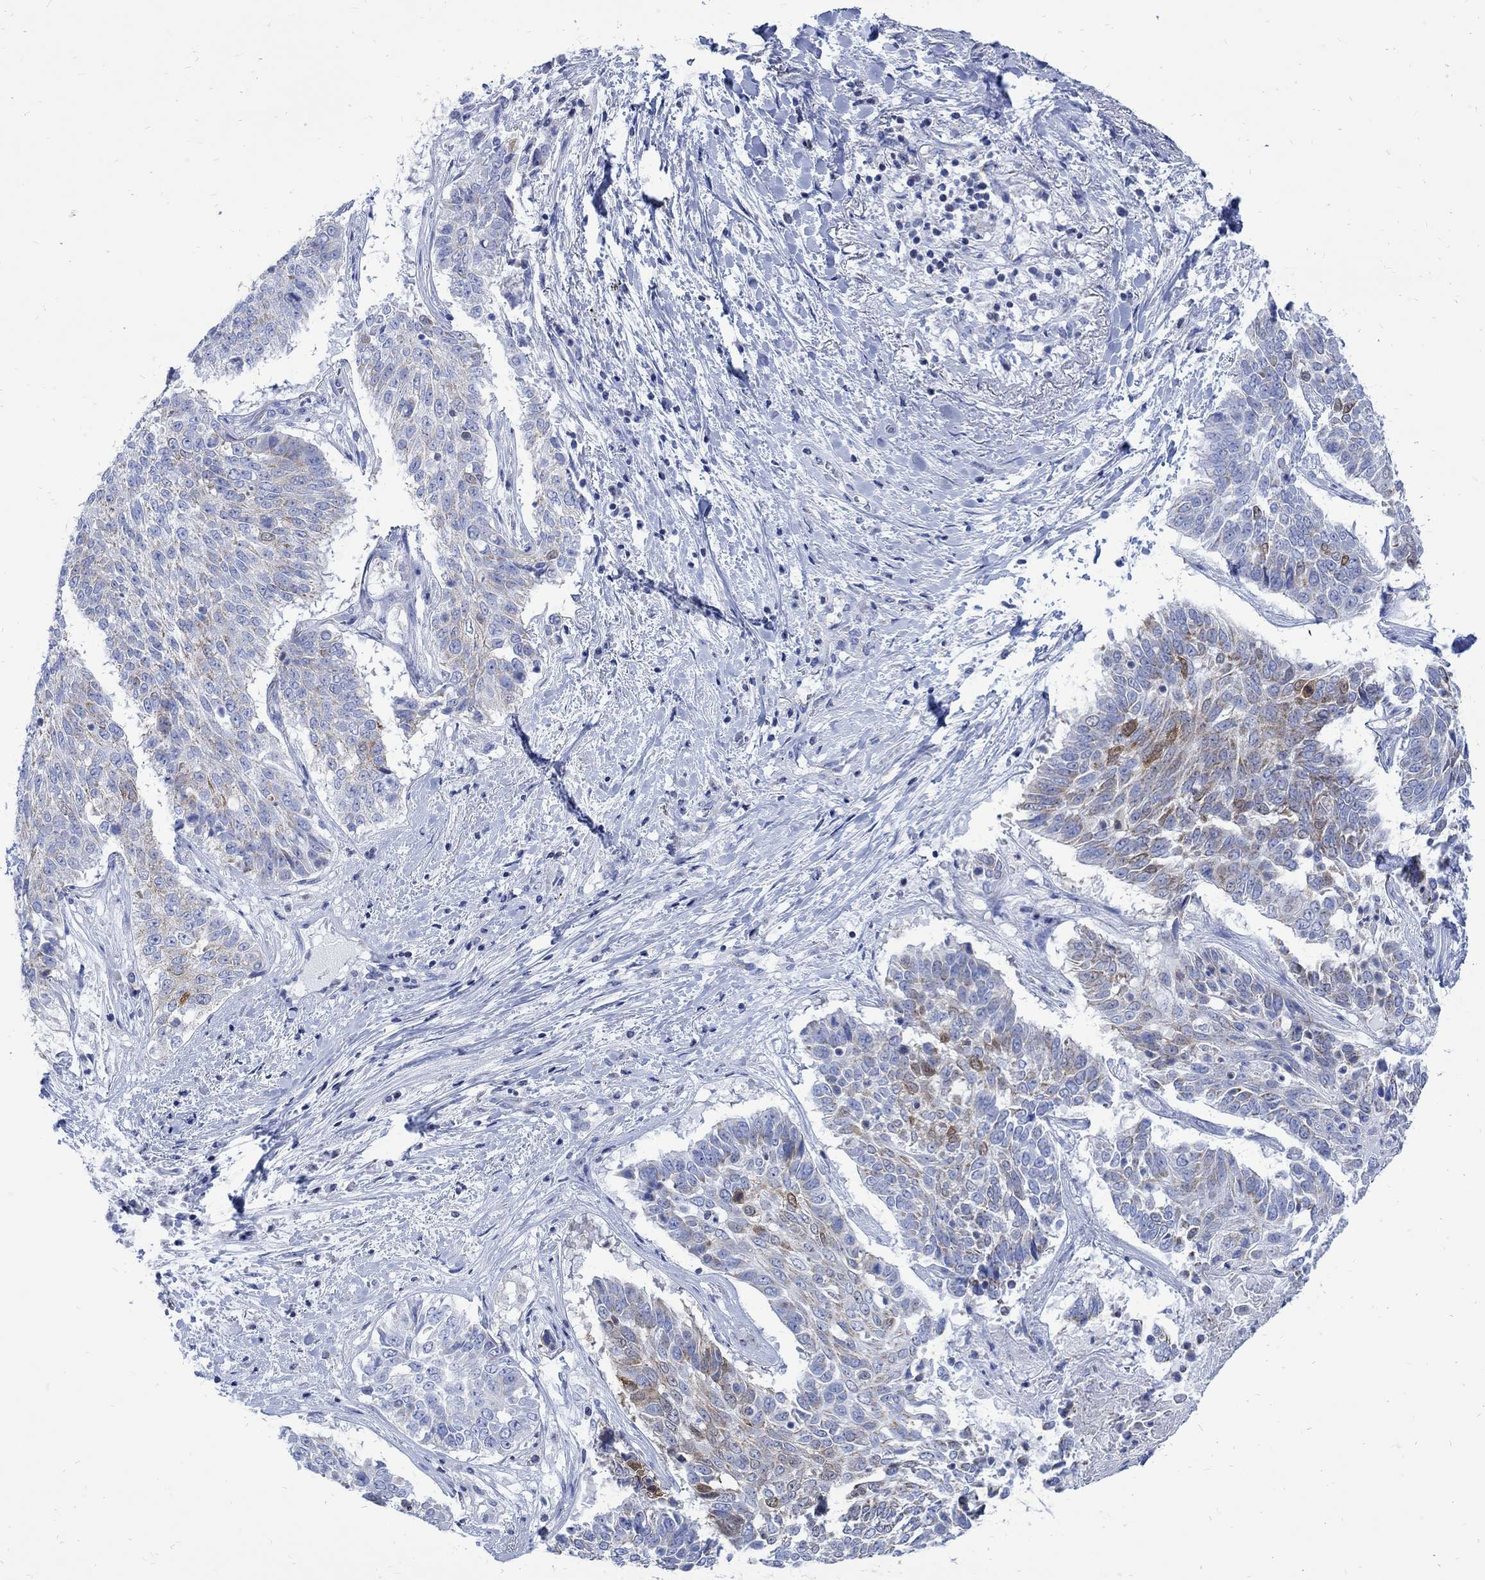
{"staining": {"intensity": "moderate", "quantity": "<25%", "location": "cytoplasmic/membranous"}, "tissue": "lung cancer", "cell_type": "Tumor cells", "image_type": "cancer", "snomed": [{"axis": "morphology", "description": "Squamous cell carcinoma, NOS"}, {"axis": "topography", "description": "Lung"}], "caption": "Immunohistochemistry photomicrograph of neoplastic tissue: human lung squamous cell carcinoma stained using immunohistochemistry (IHC) demonstrates low levels of moderate protein expression localized specifically in the cytoplasmic/membranous of tumor cells, appearing as a cytoplasmic/membranous brown color.", "gene": "CPLX2", "patient": {"sex": "male", "age": 64}}